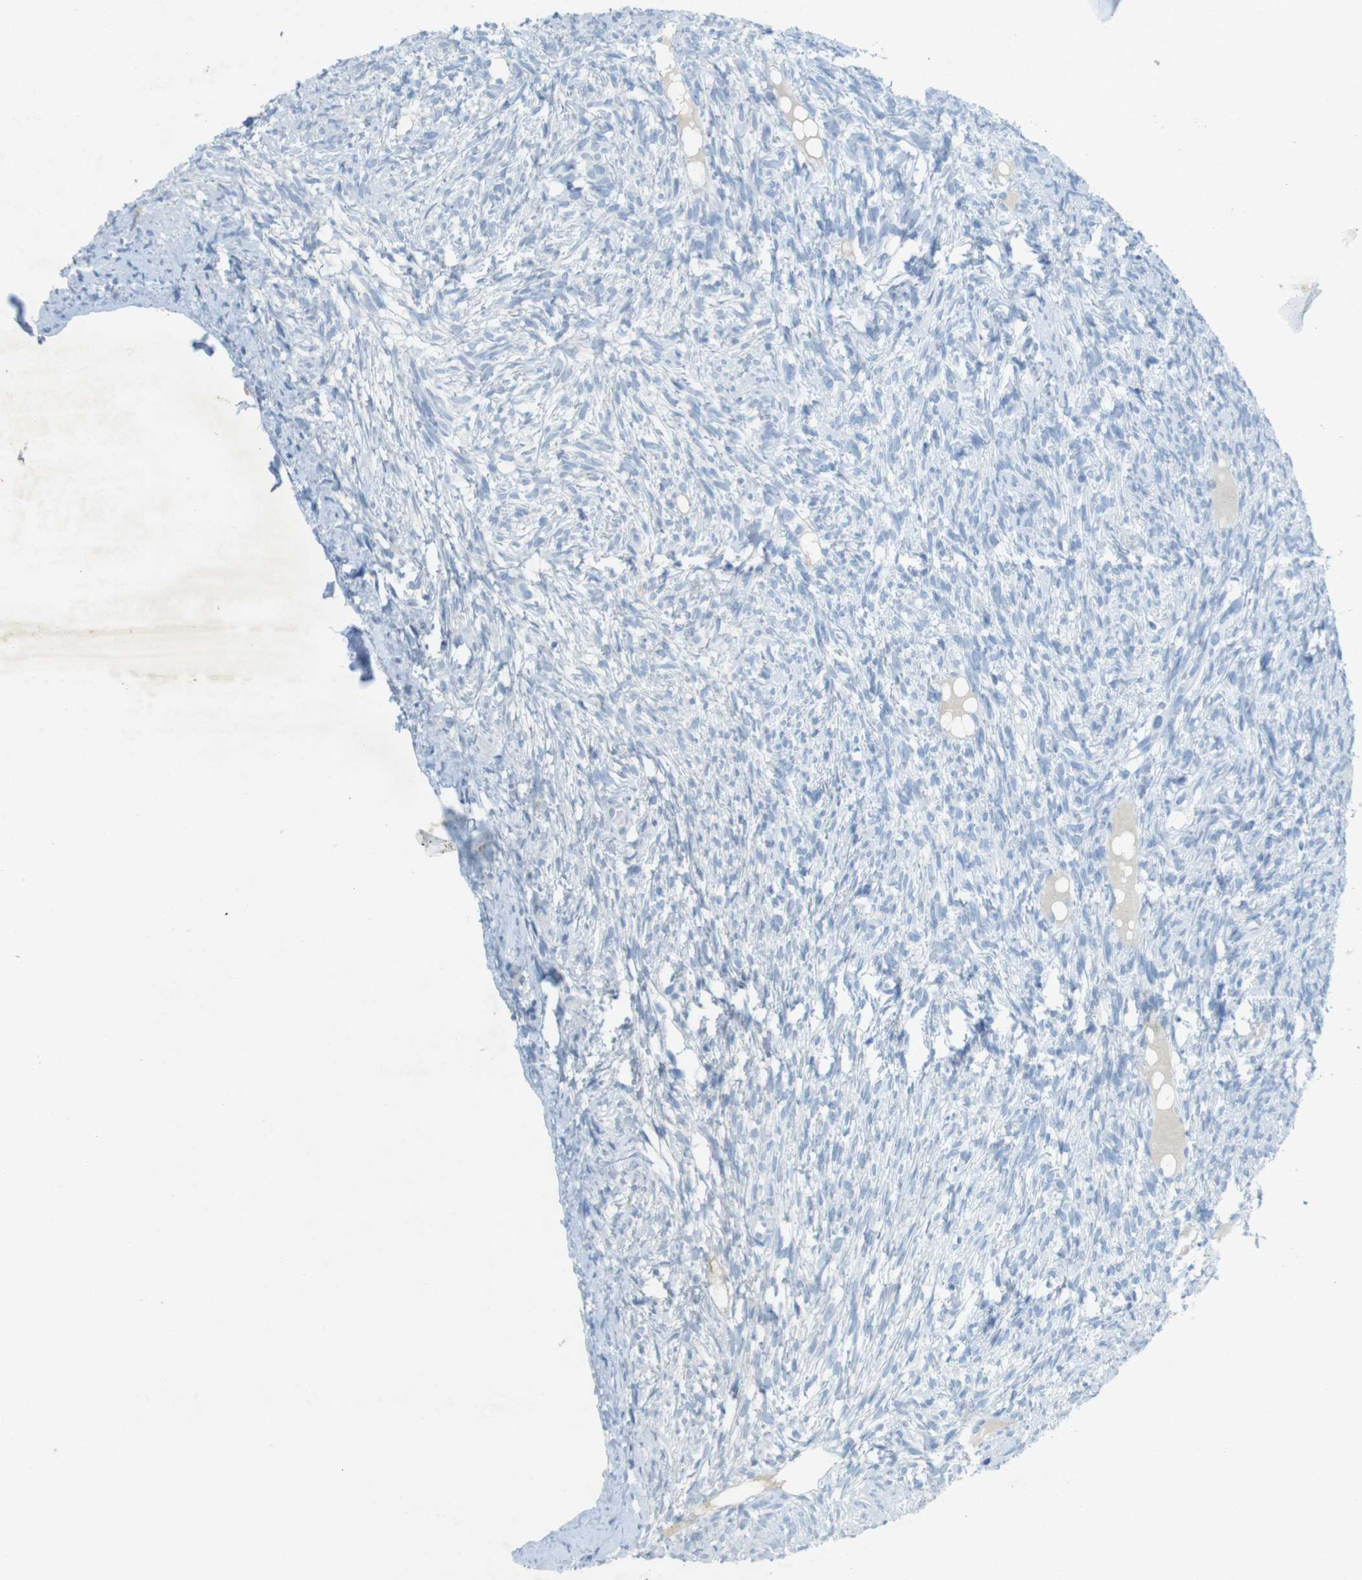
{"staining": {"intensity": "negative", "quantity": "none", "location": "none"}, "tissue": "ovary", "cell_type": "Ovarian stroma cells", "image_type": "normal", "snomed": [{"axis": "morphology", "description": "Normal tissue, NOS"}, {"axis": "topography", "description": "Ovary"}], "caption": "This is a histopathology image of IHC staining of normal ovary, which shows no positivity in ovarian stroma cells.", "gene": "CD320", "patient": {"sex": "female", "age": 33}}